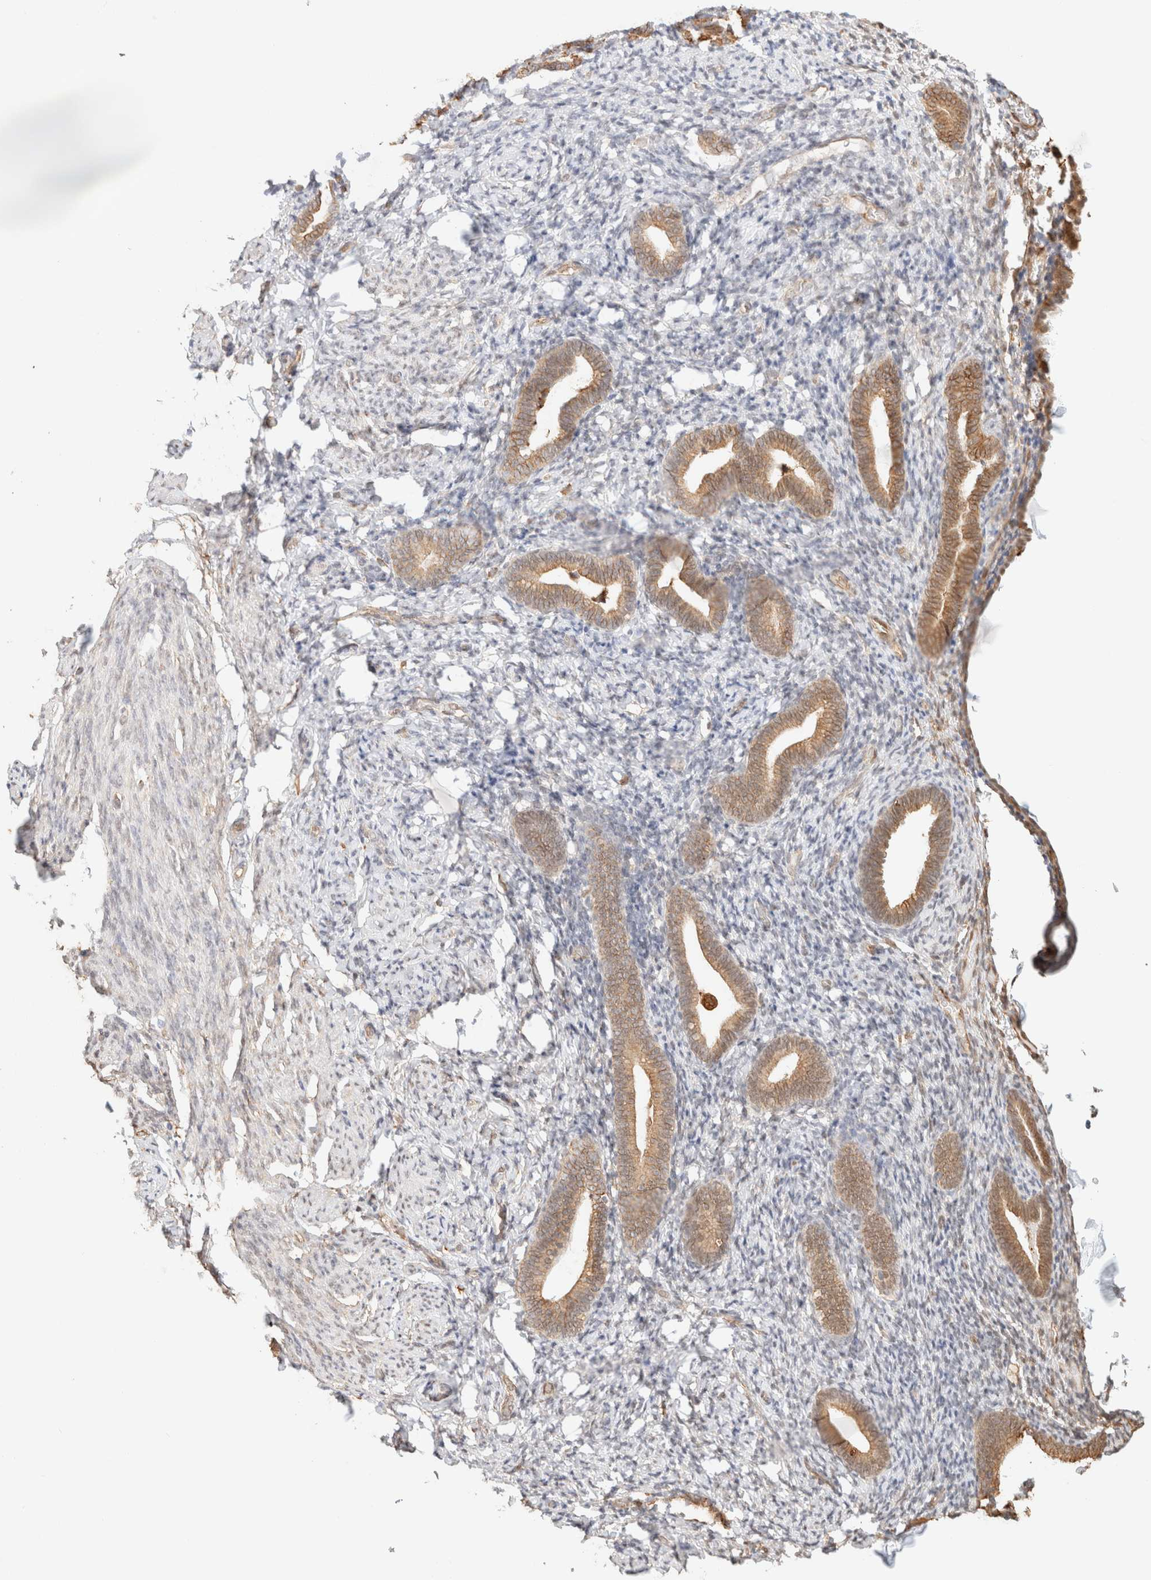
{"staining": {"intensity": "moderate", "quantity": "25%-75%", "location": "cytoplasmic/membranous,nuclear"}, "tissue": "endometrium", "cell_type": "Cells in endometrial stroma", "image_type": "normal", "snomed": [{"axis": "morphology", "description": "Normal tissue, NOS"}, {"axis": "topography", "description": "Endometrium"}], "caption": "Endometrium stained with a brown dye demonstrates moderate cytoplasmic/membranous,nuclear positive expression in about 25%-75% of cells in endometrial stroma.", "gene": "ARID5A", "patient": {"sex": "female", "age": 51}}